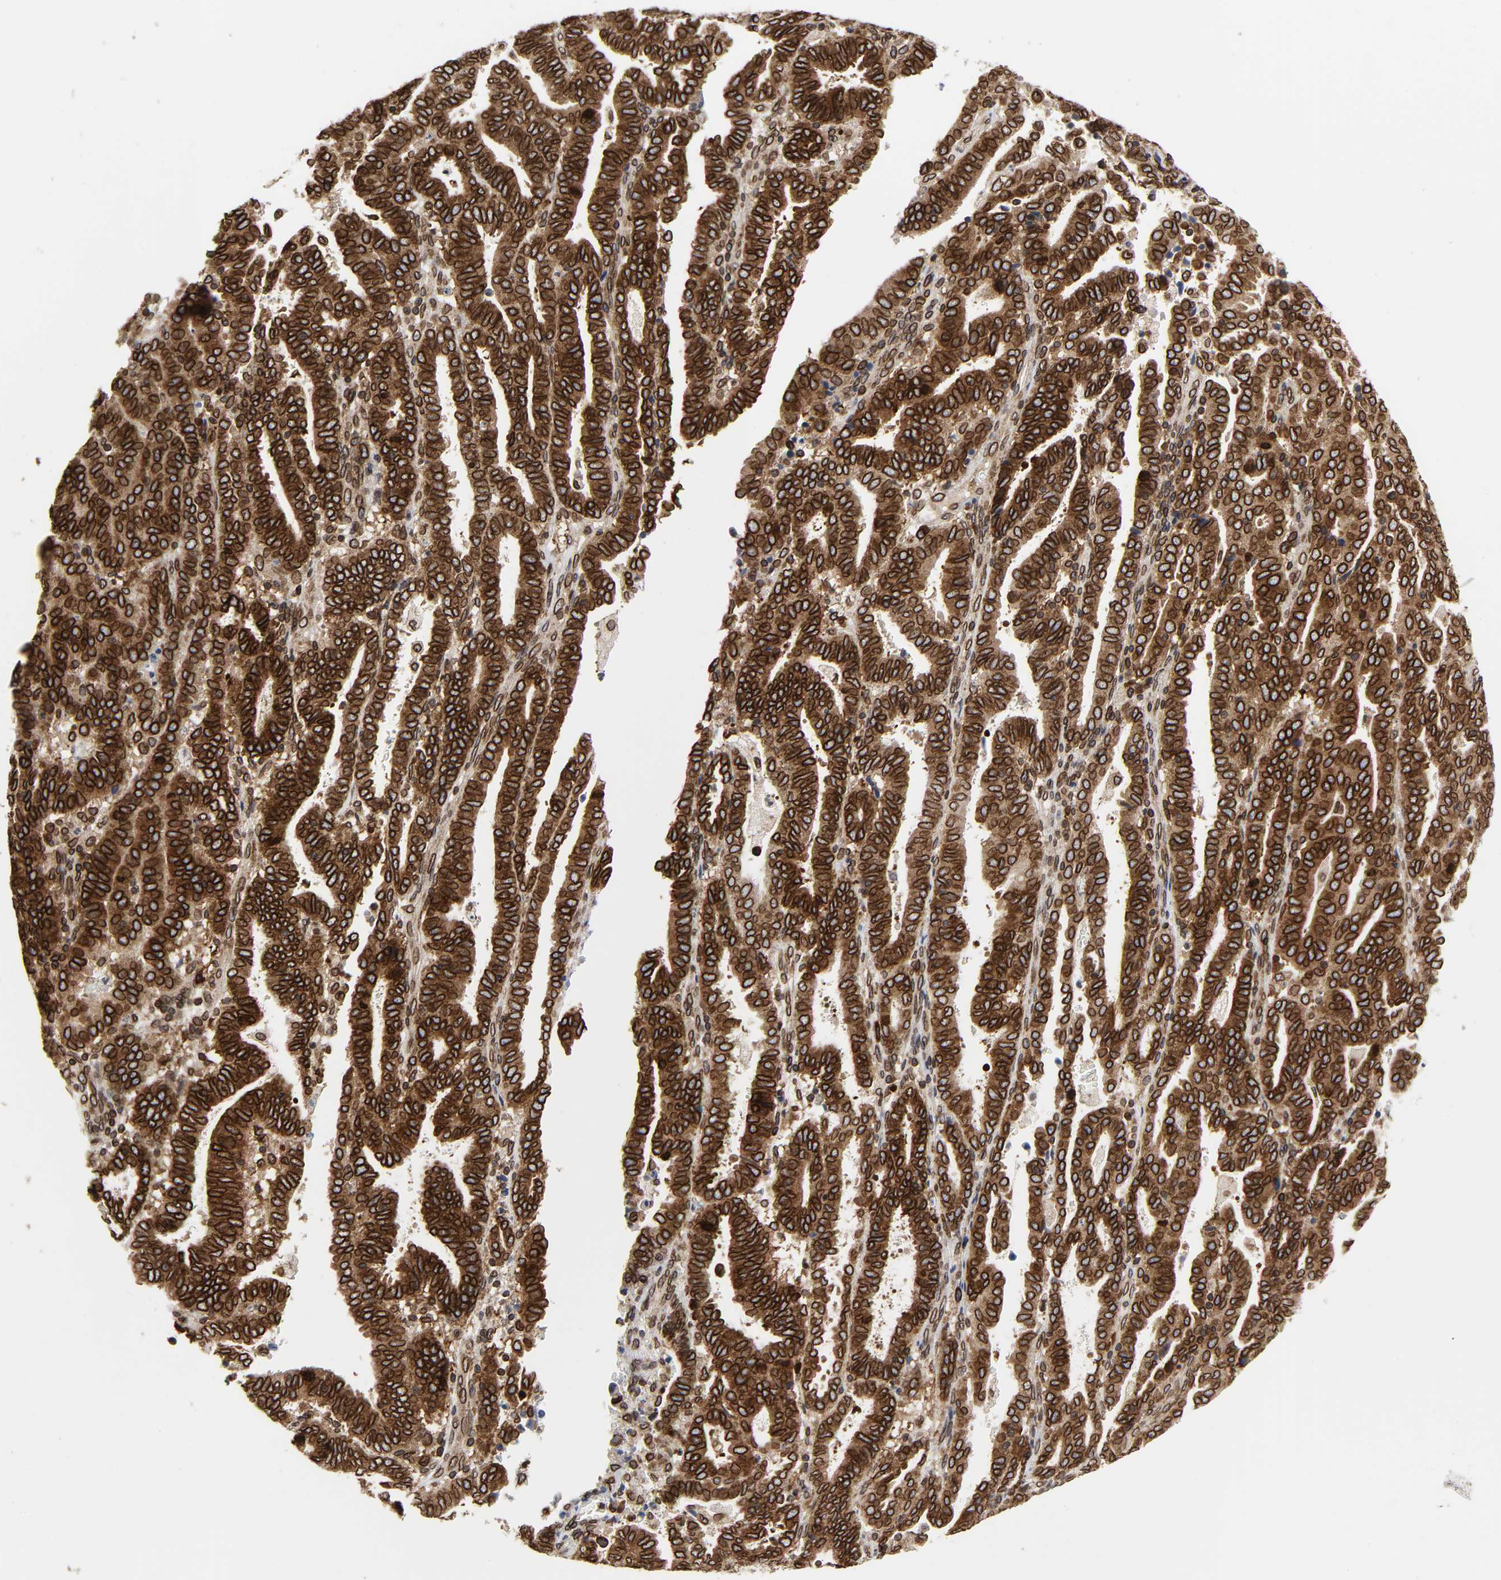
{"staining": {"intensity": "strong", "quantity": ">75%", "location": "cytoplasmic/membranous,nuclear"}, "tissue": "endometrial cancer", "cell_type": "Tumor cells", "image_type": "cancer", "snomed": [{"axis": "morphology", "description": "Adenocarcinoma, NOS"}, {"axis": "topography", "description": "Uterus"}], "caption": "Tumor cells exhibit high levels of strong cytoplasmic/membranous and nuclear staining in approximately >75% of cells in endometrial cancer (adenocarcinoma). (Stains: DAB (3,3'-diaminobenzidine) in brown, nuclei in blue, Microscopy: brightfield microscopy at high magnification).", "gene": "RANGAP1", "patient": {"sex": "female", "age": 83}}